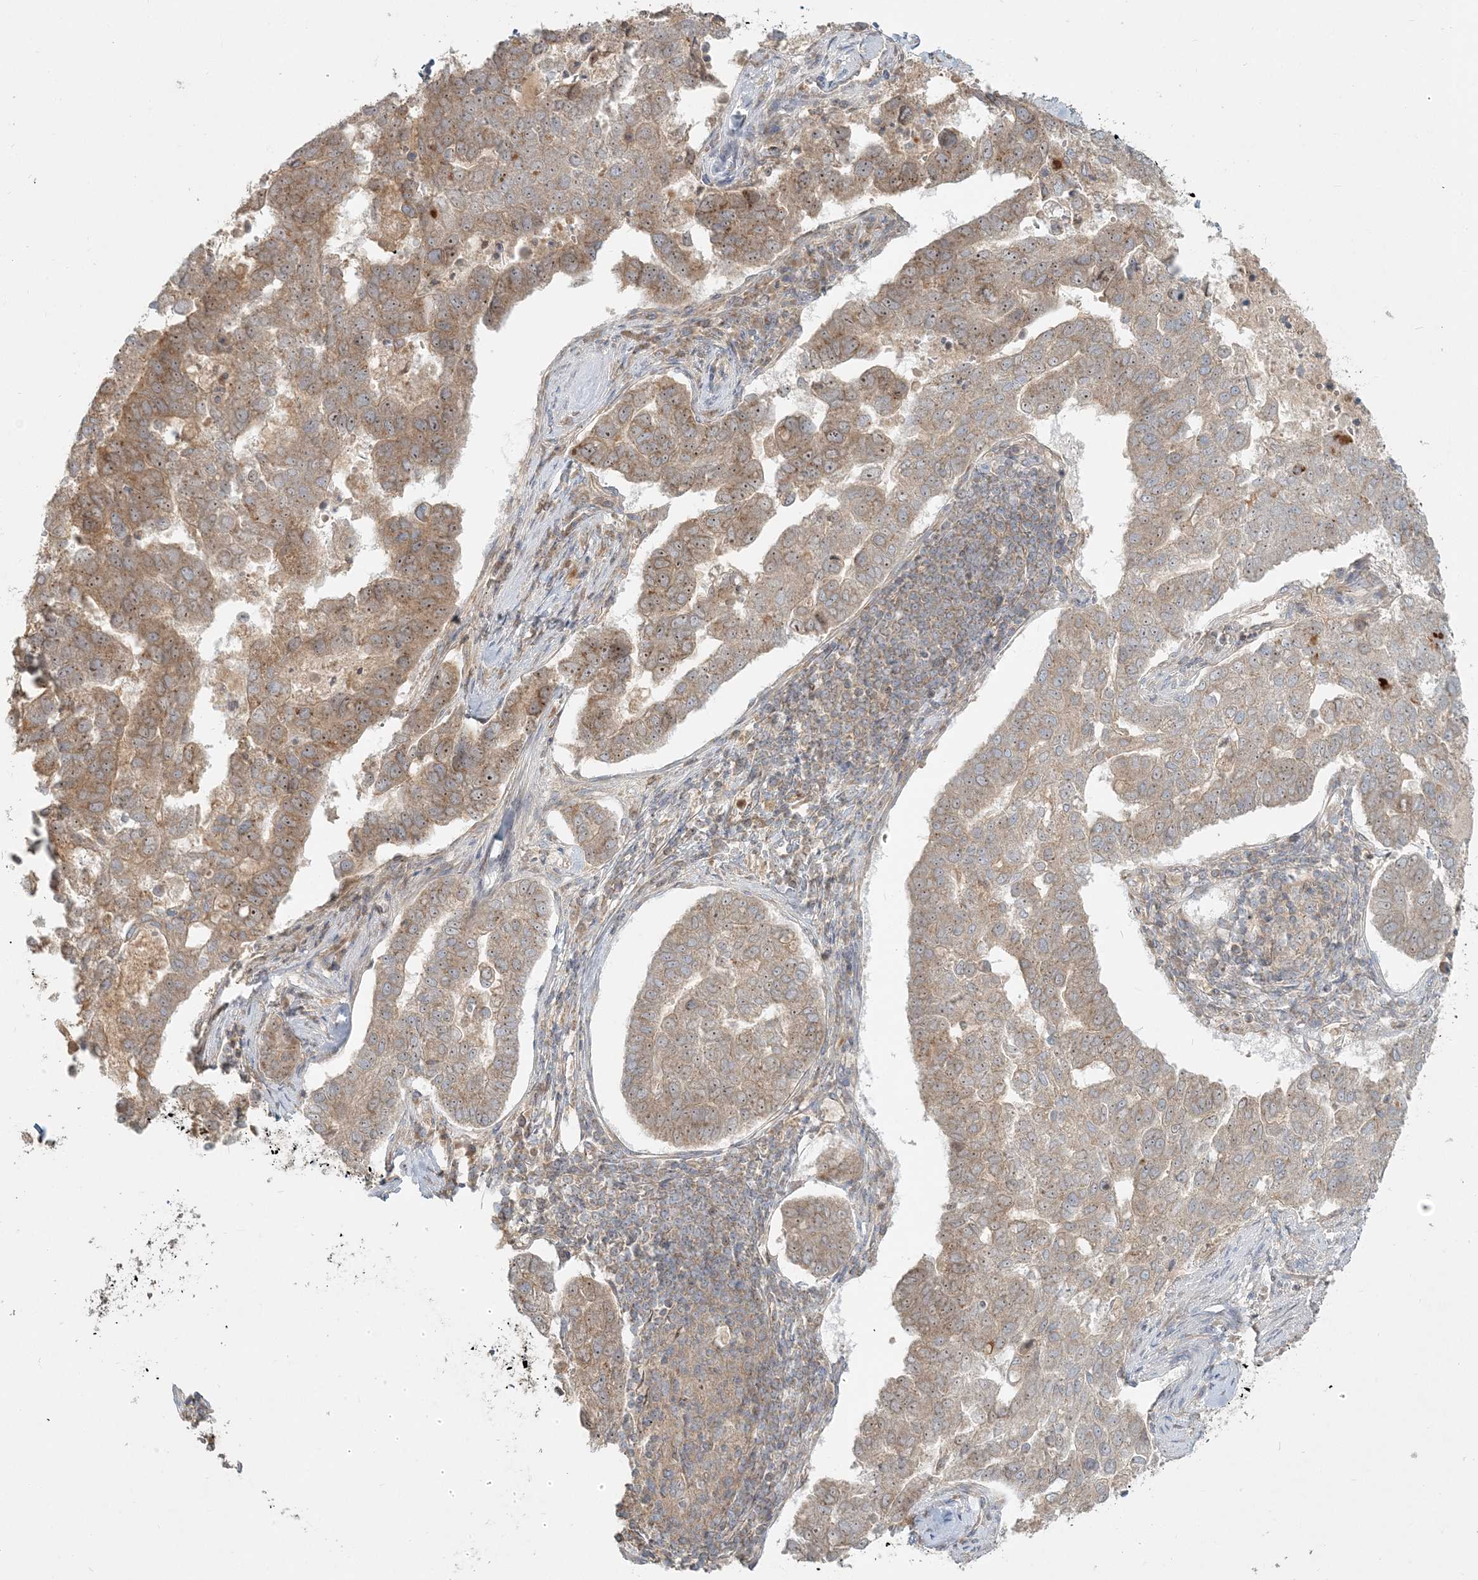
{"staining": {"intensity": "moderate", "quantity": ">75%", "location": "cytoplasmic/membranous,nuclear"}, "tissue": "pancreatic cancer", "cell_type": "Tumor cells", "image_type": "cancer", "snomed": [{"axis": "morphology", "description": "Adenocarcinoma, NOS"}, {"axis": "topography", "description": "Pancreas"}], "caption": "A micrograph of pancreatic adenocarcinoma stained for a protein demonstrates moderate cytoplasmic/membranous and nuclear brown staining in tumor cells.", "gene": "AP1AR", "patient": {"sex": "female", "age": 61}}